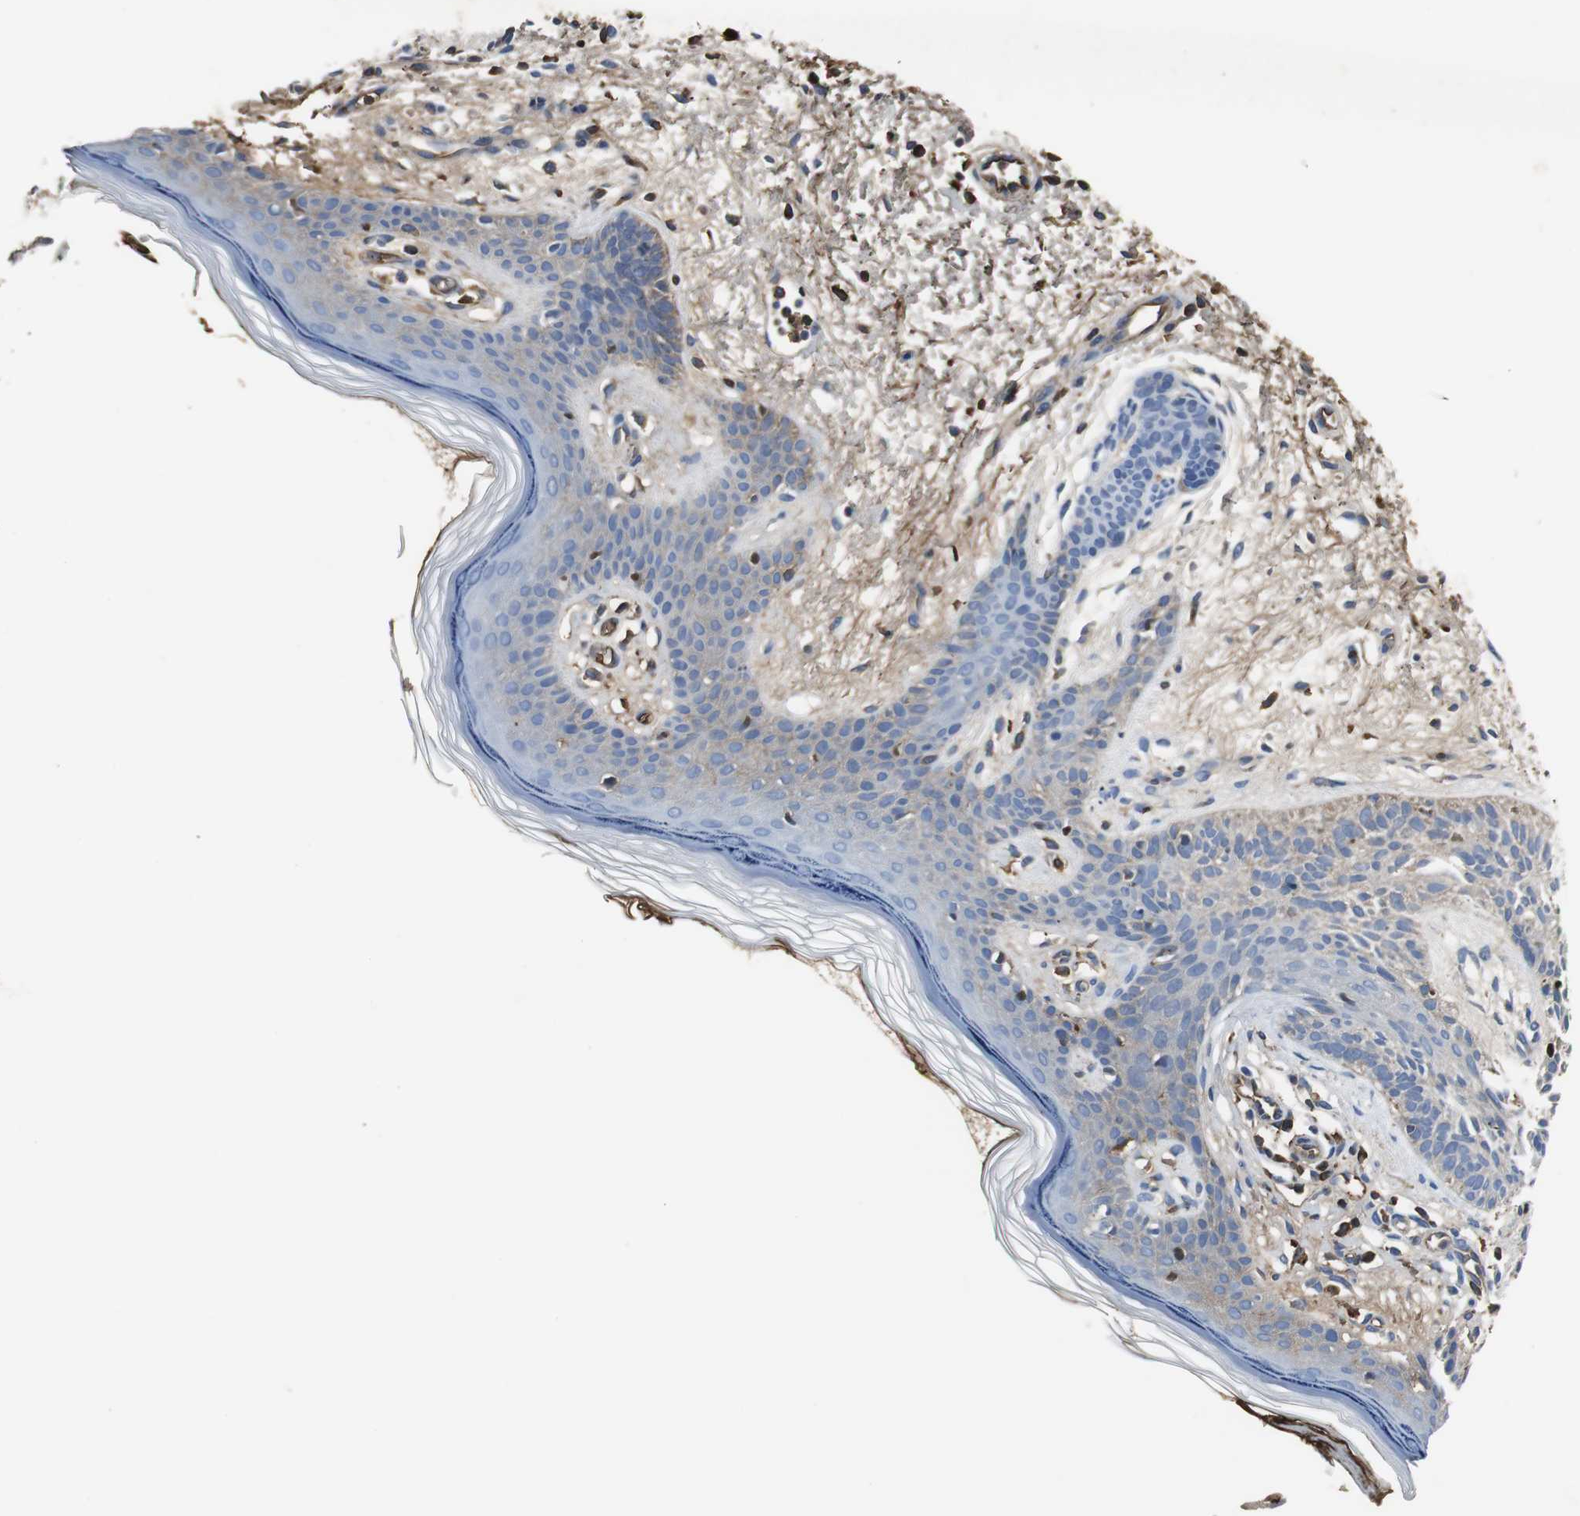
{"staining": {"intensity": "weak", "quantity": "<25%", "location": "cytoplasmic/membranous"}, "tissue": "skin cancer", "cell_type": "Tumor cells", "image_type": "cancer", "snomed": [{"axis": "morphology", "description": "Normal tissue, NOS"}, {"axis": "morphology", "description": "Basal cell carcinoma"}, {"axis": "topography", "description": "Skin"}], "caption": "Immunohistochemistry (IHC) of human skin cancer demonstrates no staining in tumor cells. Brightfield microscopy of immunohistochemistry stained with DAB (brown) and hematoxylin (blue), captured at high magnification.", "gene": "IGHA1", "patient": {"sex": "female", "age": 69}}